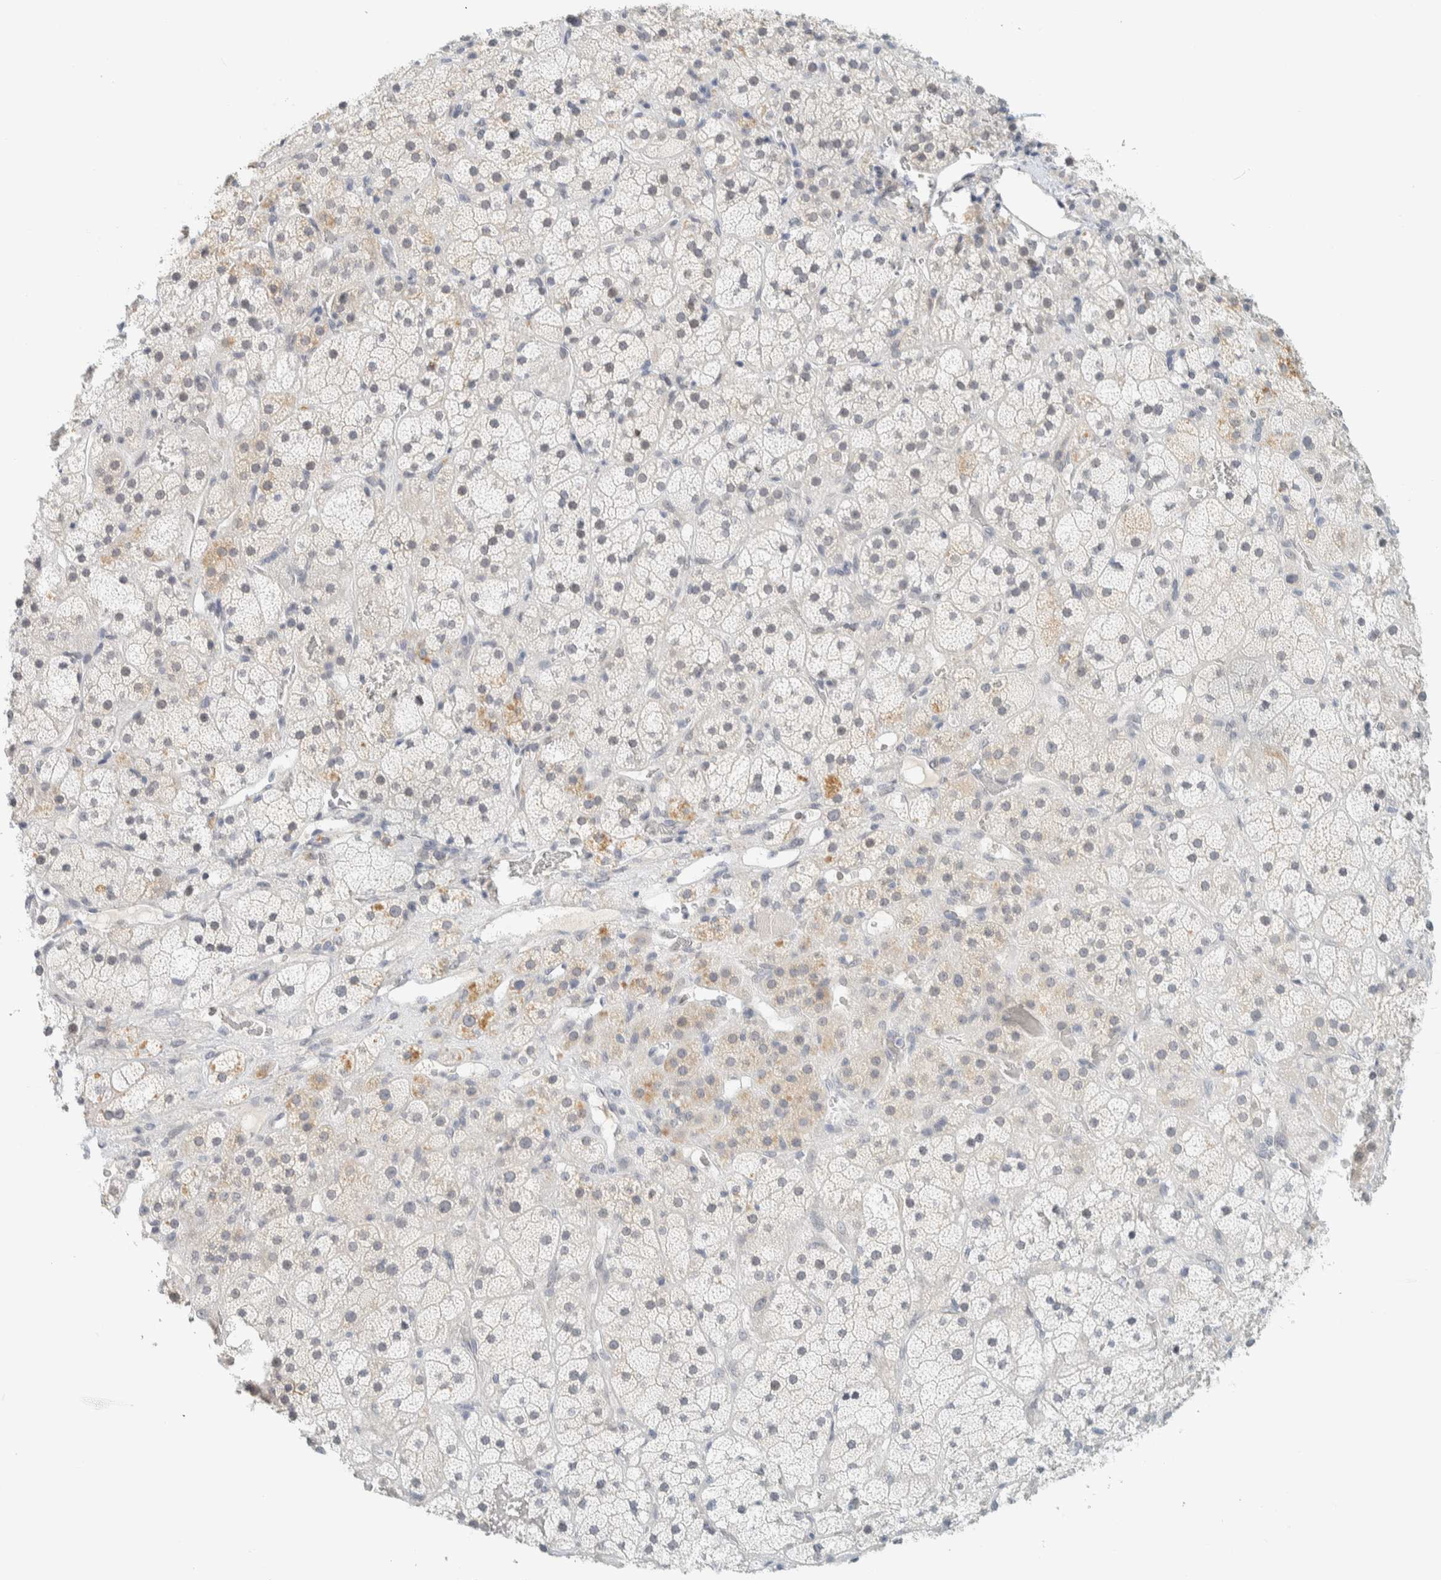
{"staining": {"intensity": "moderate", "quantity": "<25%", "location": "cytoplasmic/membranous"}, "tissue": "adrenal gland", "cell_type": "Glandular cells", "image_type": "normal", "snomed": [{"axis": "morphology", "description": "Normal tissue, NOS"}, {"axis": "topography", "description": "Adrenal gland"}], "caption": "Protein expression analysis of normal adrenal gland displays moderate cytoplasmic/membranous expression in approximately <25% of glandular cells. The staining is performed using DAB (3,3'-diaminobenzidine) brown chromogen to label protein expression. The nuclei are counter-stained blue using hematoxylin.", "gene": "C1QTNF12", "patient": {"sex": "male", "age": 57}}